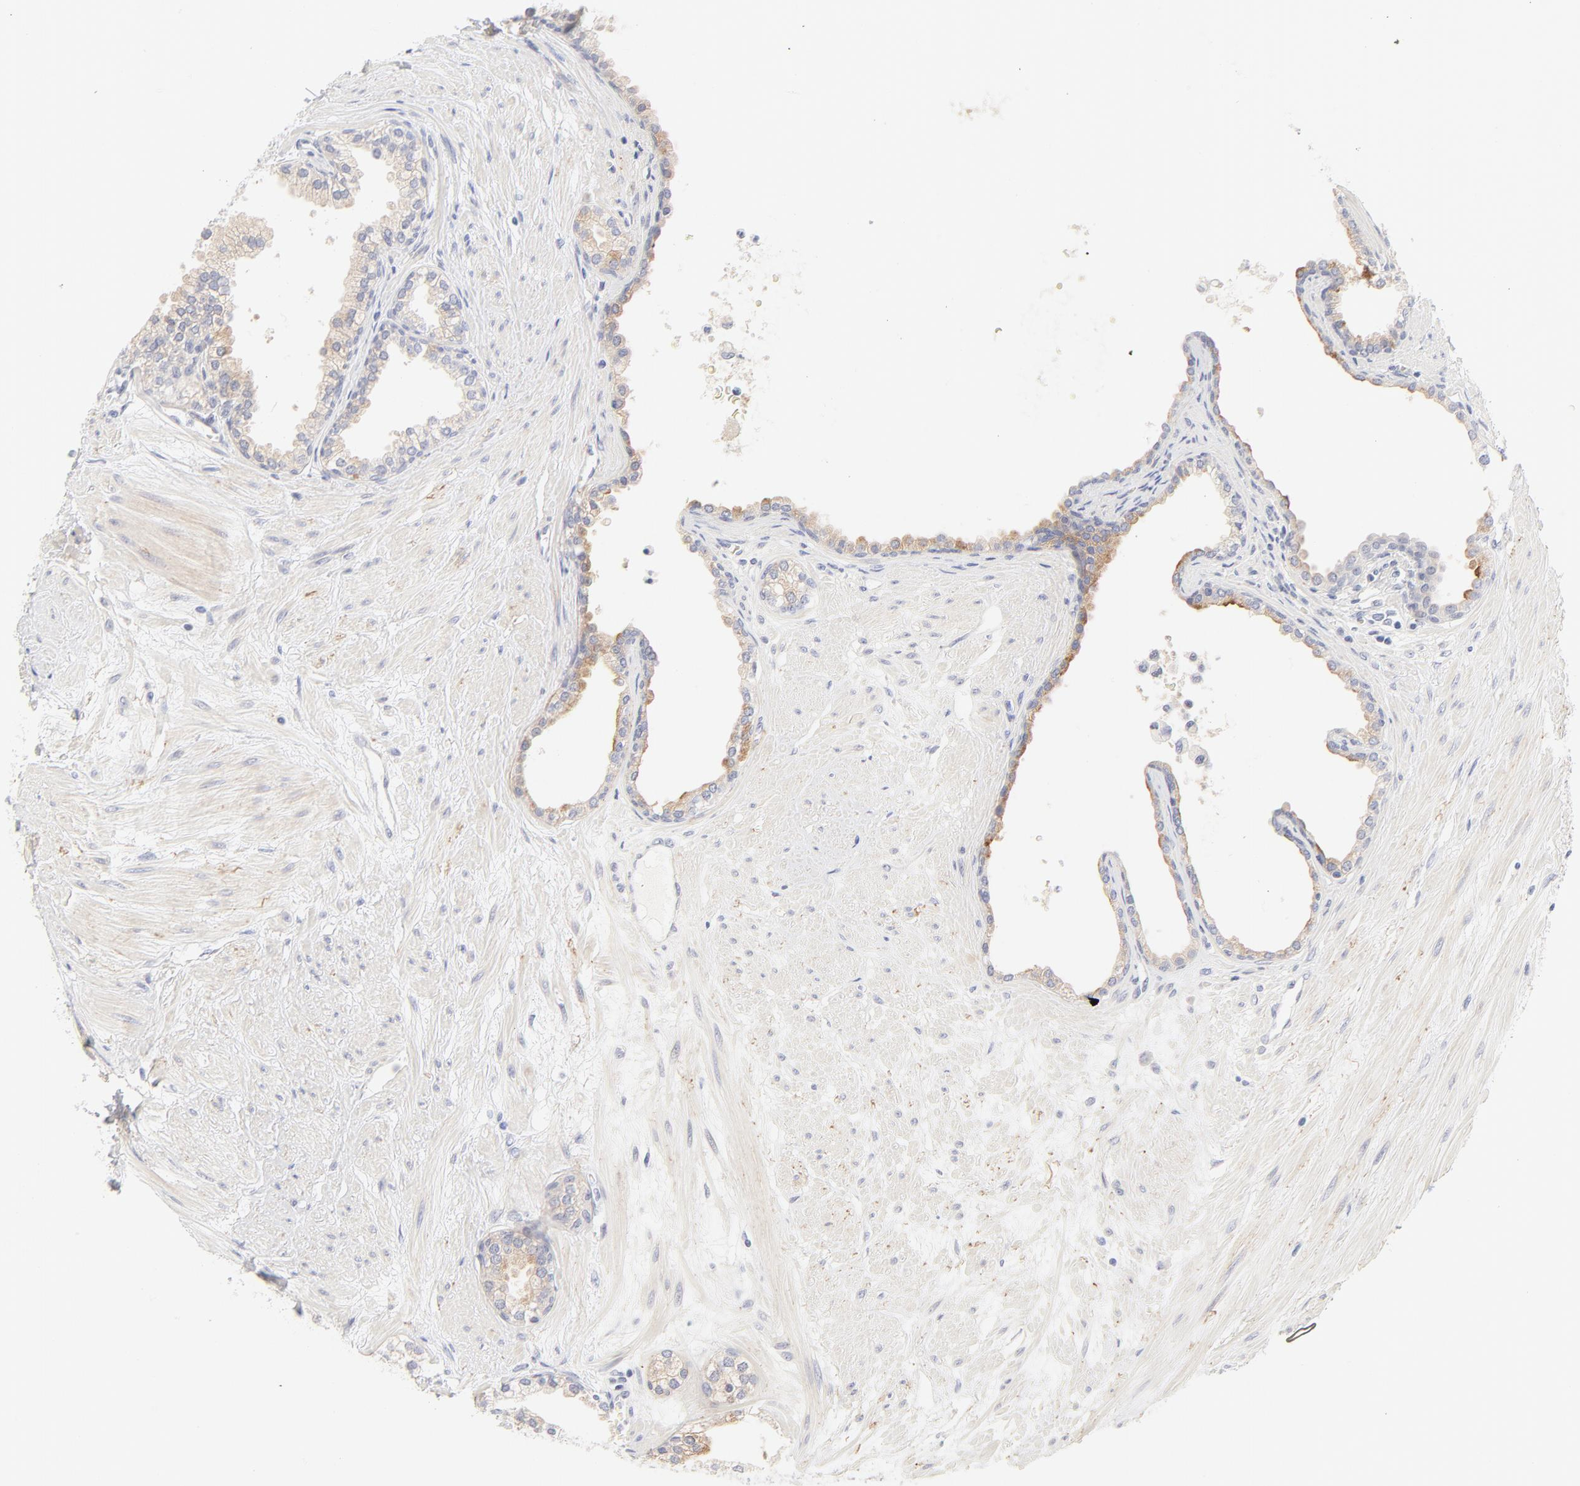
{"staining": {"intensity": "weak", "quantity": "25%-75%", "location": "cytoplasmic/membranous"}, "tissue": "prostate", "cell_type": "Glandular cells", "image_type": "normal", "snomed": [{"axis": "morphology", "description": "Normal tissue, NOS"}, {"axis": "topography", "description": "Prostate"}], "caption": "High-magnification brightfield microscopy of unremarkable prostate stained with DAB (3,3'-diaminobenzidine) (brown) and counterstained with hematoxylin (blue). glandular cells exhibit weak cytoplasmic/membranous positivity is appreciated in approximately25%-75% of cells.", "gene": "NPNT", "patient": {"sex": "male", "age": 64}}